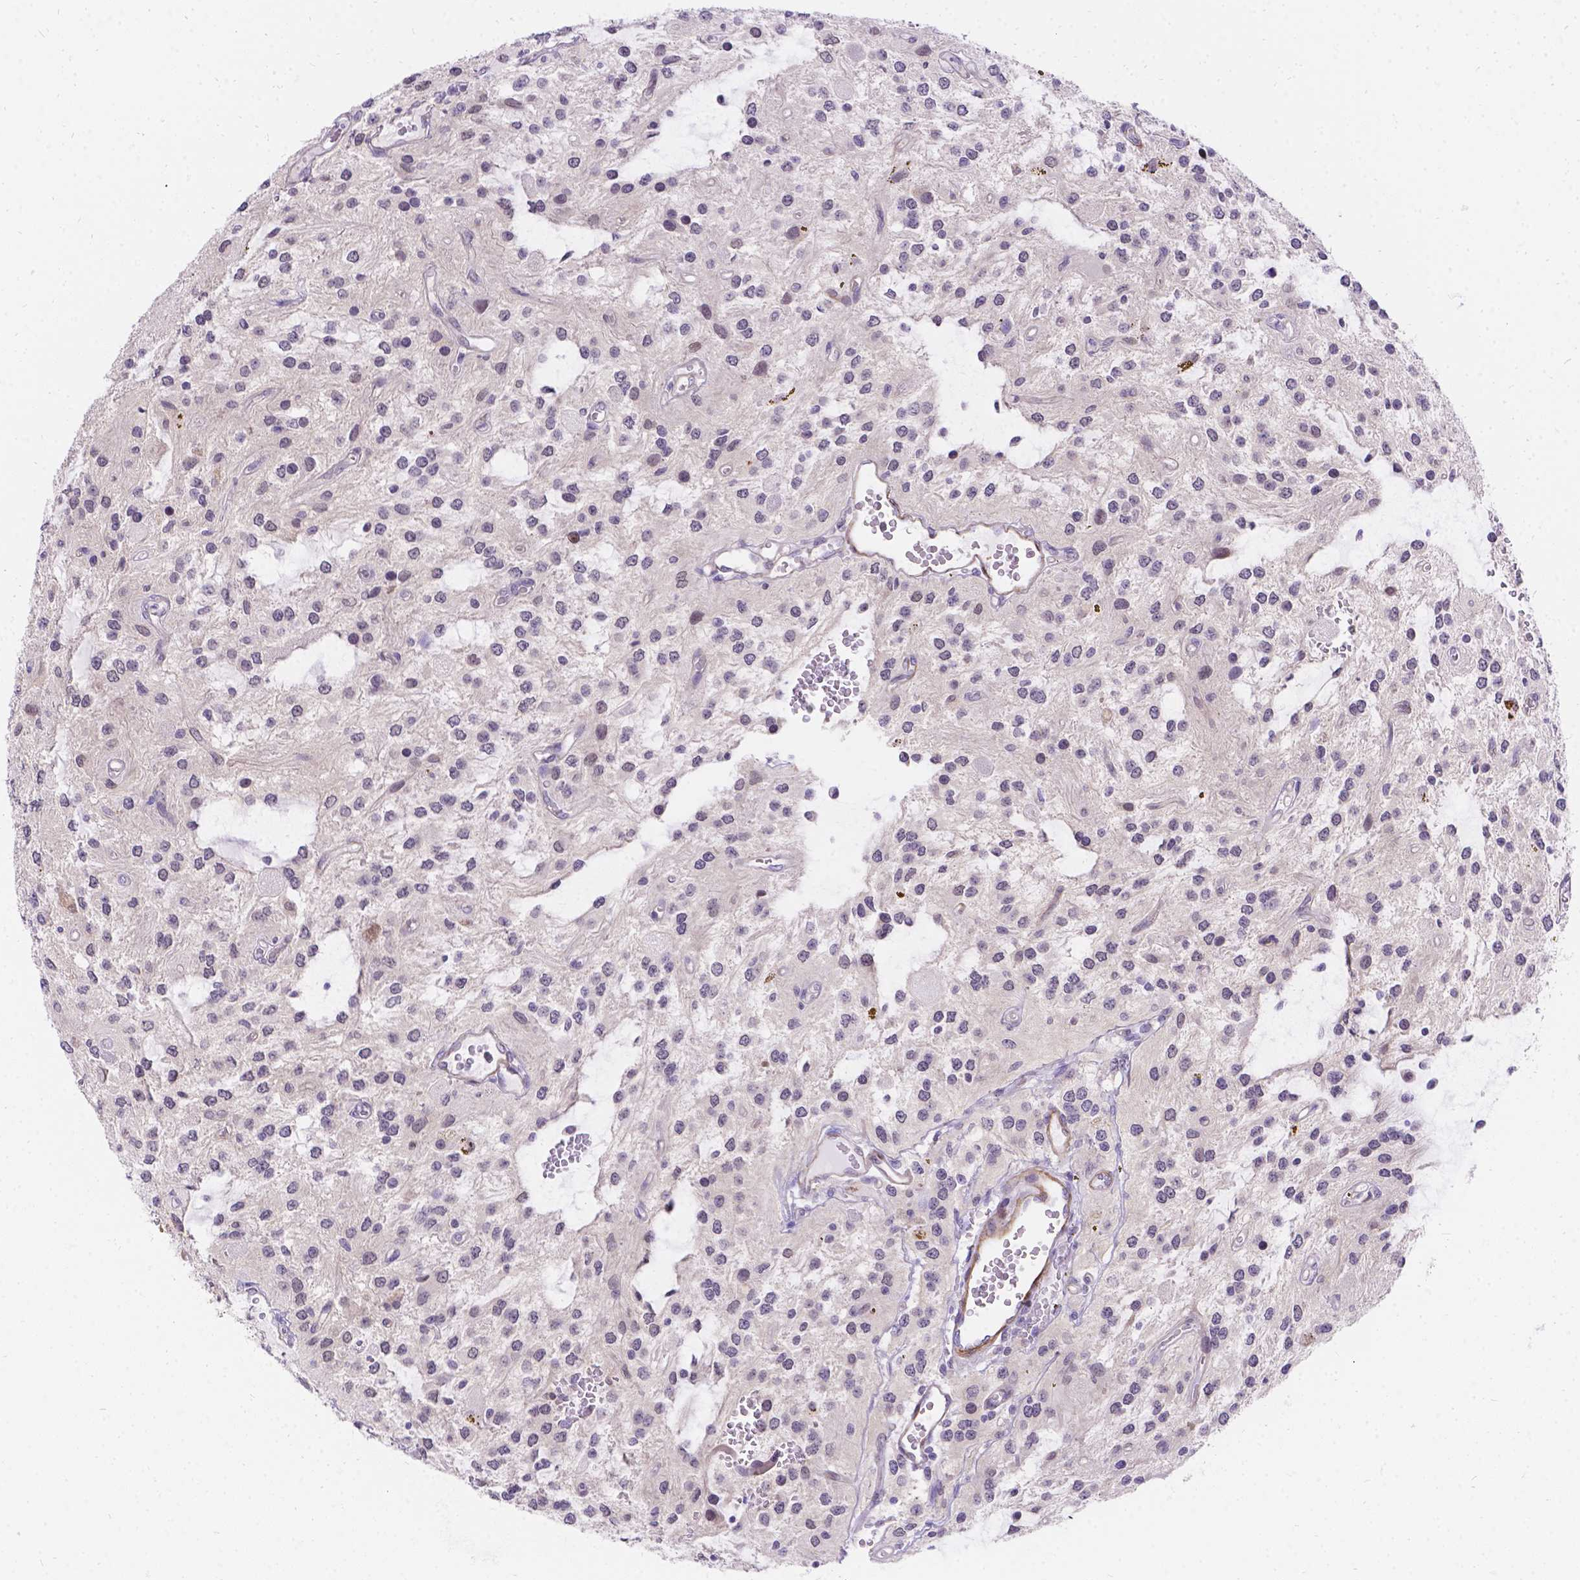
{"staining": {"intensity": "negative", "quantity": "none", "location": "none"}, "tissue": "glioma", "cell_type": "Tumor cells", "image_type": "cancer", "snomed": [{"axis": "morphology", "description": "Glioma, malignant, Low grade"}, {"axis": "topography", "description": "Cerebellum"}], "caption": "IHC of glioma reveals no staining in tumor cells.", "gene": "PALS1", "patient": {"sex": "female", "age": 14}}